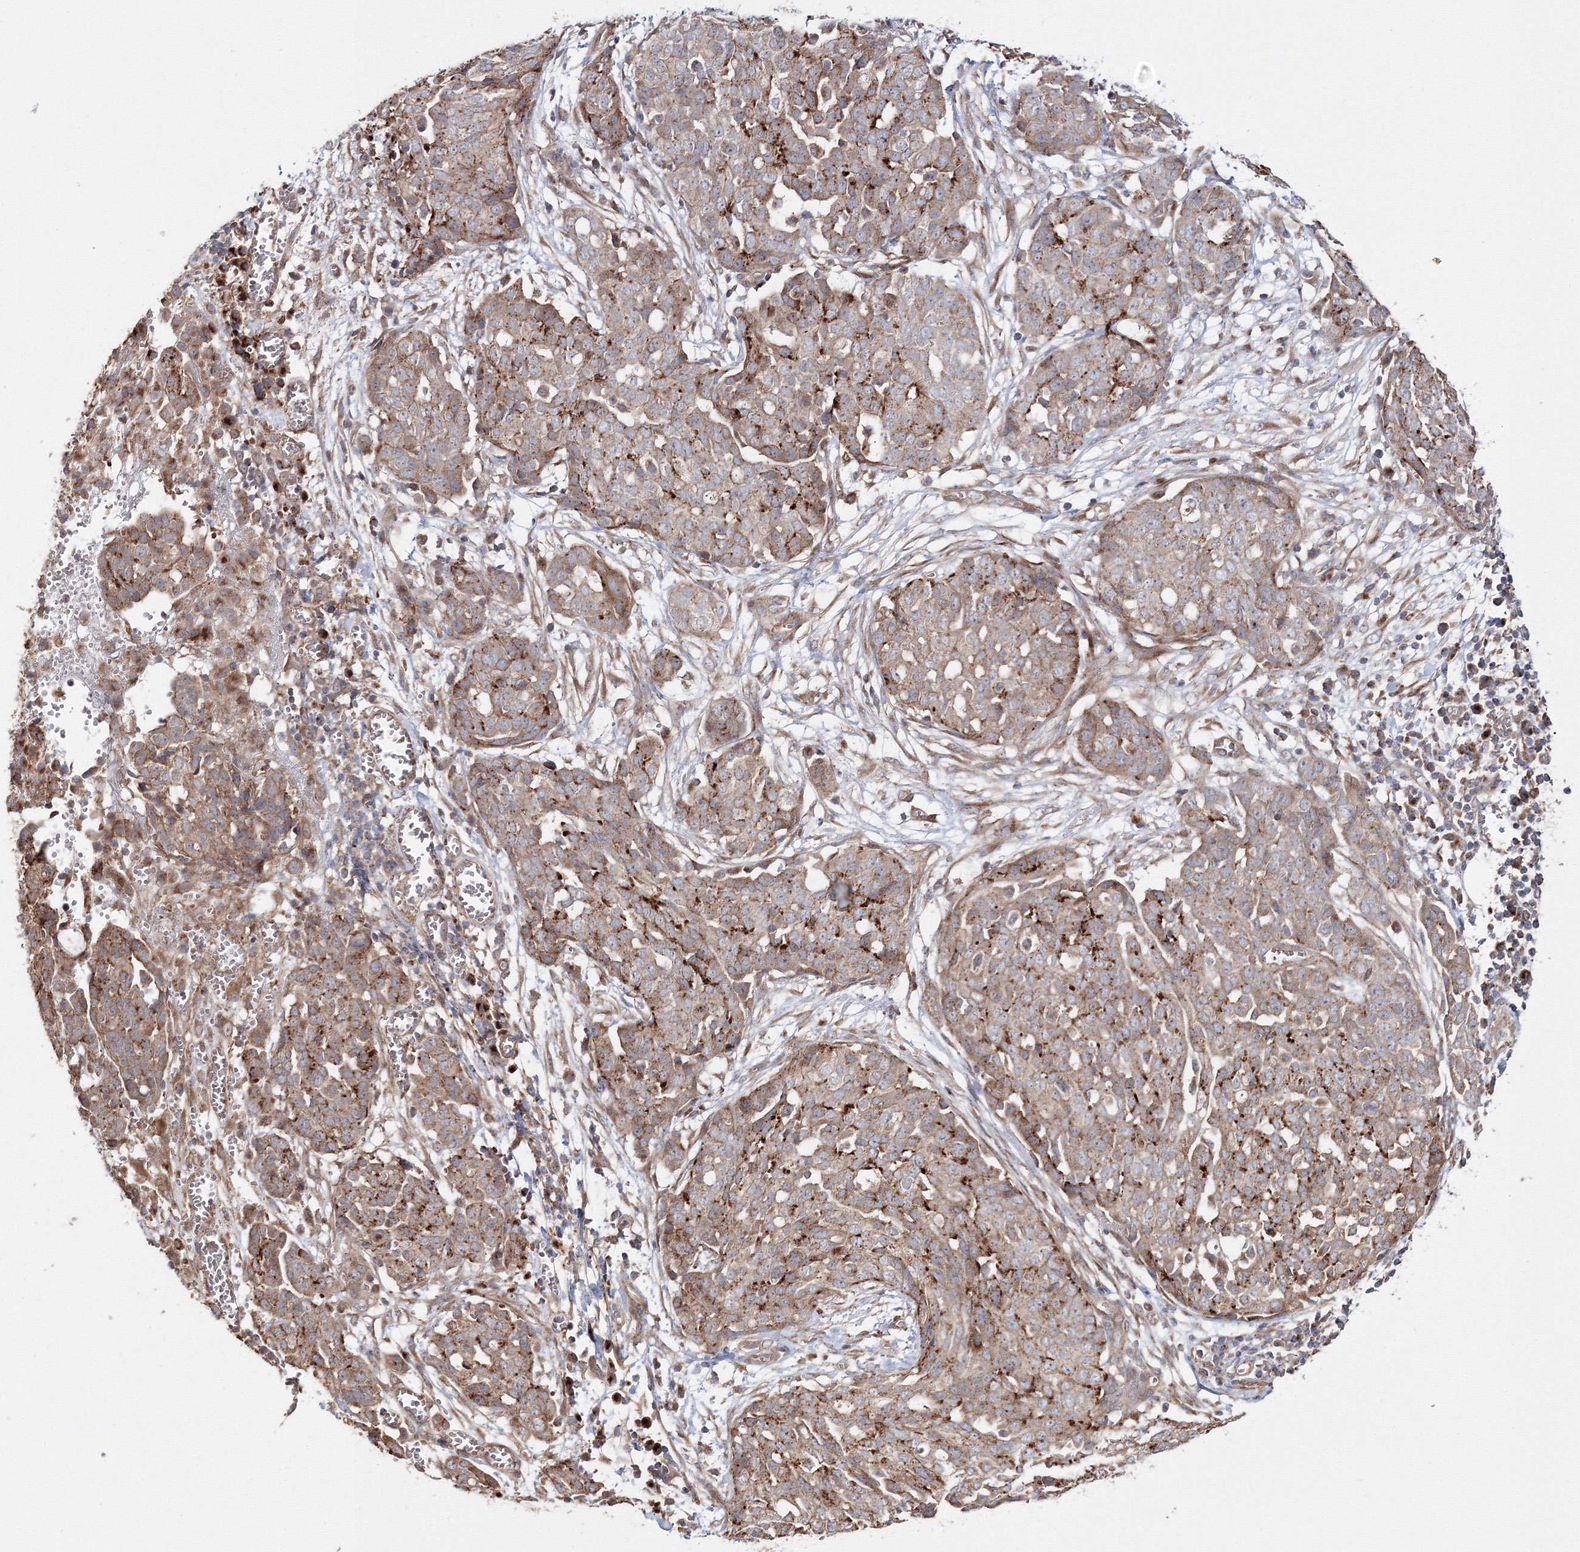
{"staining": {"intensity": "moderate", "quantity": ">75%", "location": "cytoplasmic/membranous"}, "tissue": "ovarian cancer", "cell_type": "Tumor cells", "image_type": "cancer", "snomed": [{"axis": "morphology", "description": "Cystadenocarcinoma, serous, NOS"}, {"axis": "topography", "description": "Soft tissue"}, {"axis": "topography", "description": "Ovary"}], "caption": "Immunohistochemistry (IHC) staining of serous cystadenocarcinoma (ovarian), which shows medium levels of moderate cytoplasmic/membranous staining in about >75% of tumor cells indicating moderate cytoplasmic/membranous protein positivity. The staining was performed using DAB (3,3'-diaminobenzidine) (brown) for protein detection and nuclei were counterstained in hematoxylin (blue).", "gene": "DDO", "patient": {"sex": "female", "age": 57}}